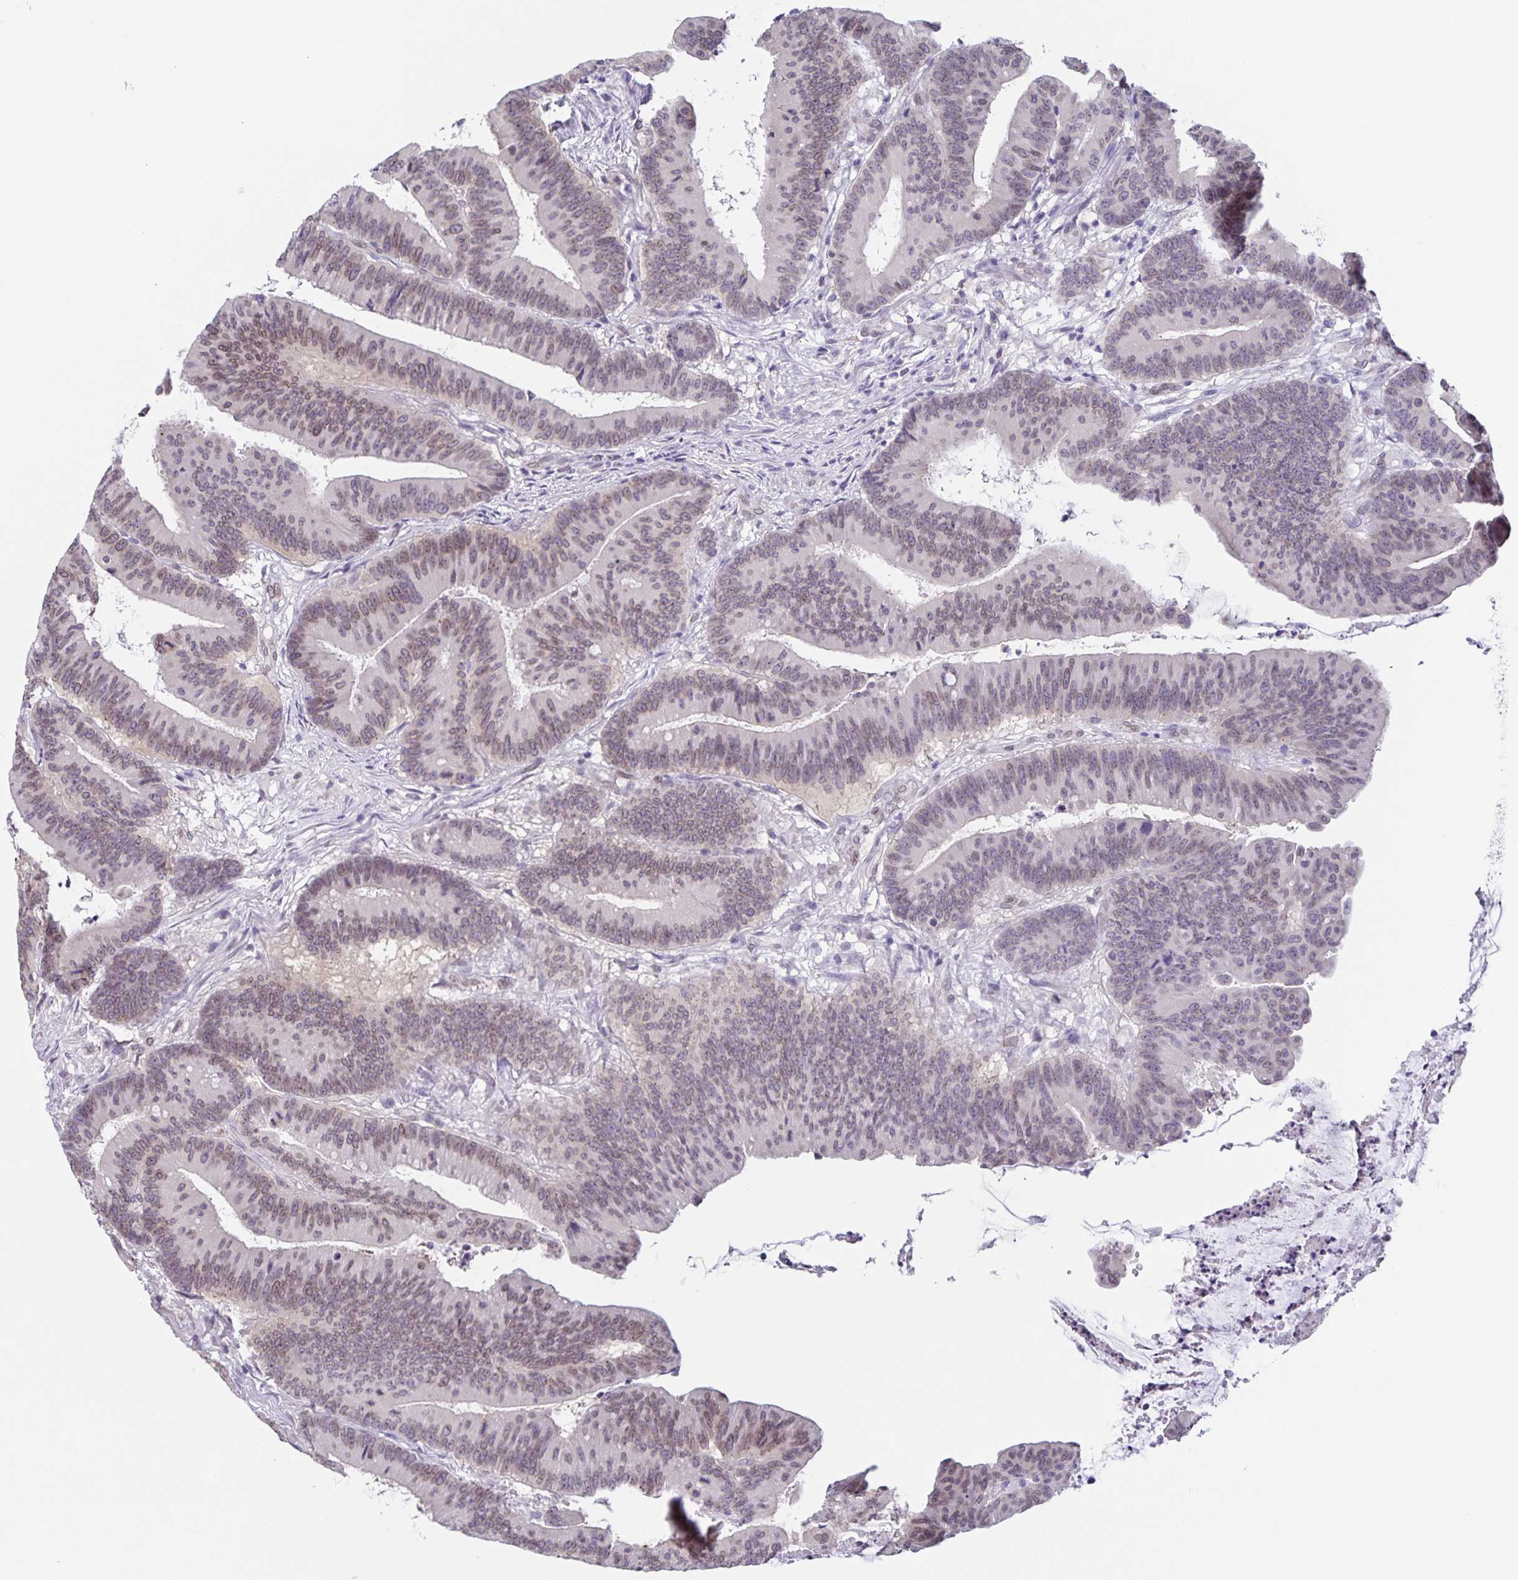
{"staining": {"intensity": "weak", "quantity": "25%-75%", "location": "cytoplasmic/membranous,nuclear"}, "tissue": "colorectal cancer", "cell_type": "Tumor cells", "image_type": "cancer", "snomed": [{"axis": "morphology", "description": "Adenocarcinoma, NOS"}, {"axis": "topography", "description": "Colon"}], "caption": "Colorectal adenocarcinoma stained with immunohistochemistry displays weak cytoplasmic/membranous and nuclear staining in approximately 25%-75% of tumor cells.", "gene": "SYNE2", "patient": {"sex": "female", "age": 78}}